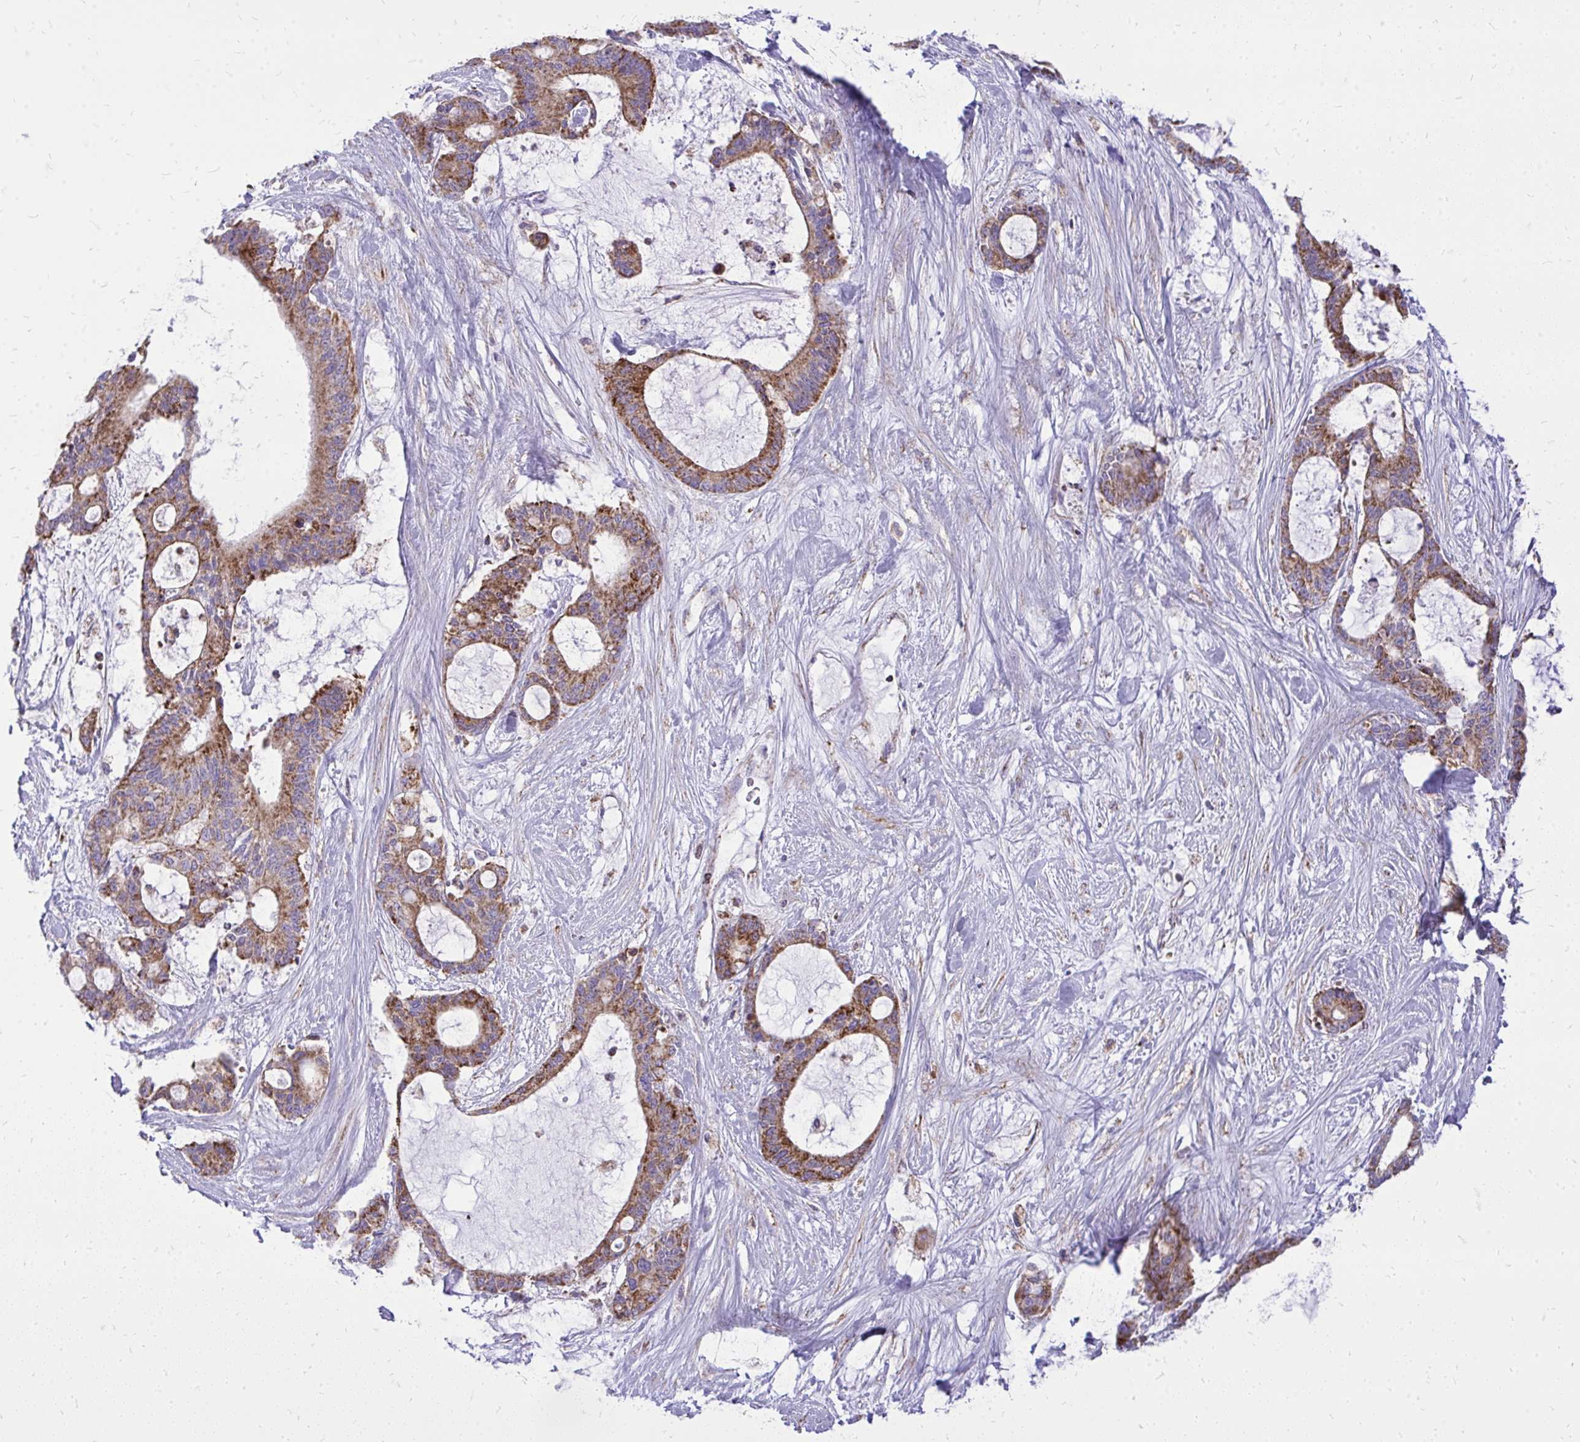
{"staining": {"intensity": "moderate", "quantity": ">75%", "location": "cytoplasmic/membranous"}, "tissue": "liver cancer", "cell_type": "Tumor cells", "image_type": "cancer", "snomed": [{"axis": "morphology", "description": "Normal tissue, NOS"}, {"axis": "morphology", "description": "Cholangiocarcinoma"}, {"axis": "topography", "description": "Liver"}, {"axis": "topography", "description": "Peripheral nerve tissue"}], "caption": "Human liver cholangiocarcinoma stained for a protein (brown) exhibits moderate cytoplasmic/membranous positive positivity in approximately >75% of tumor cells.", "gene": "SPTBN2", "patient": {"sex": "female", "age": 73}}